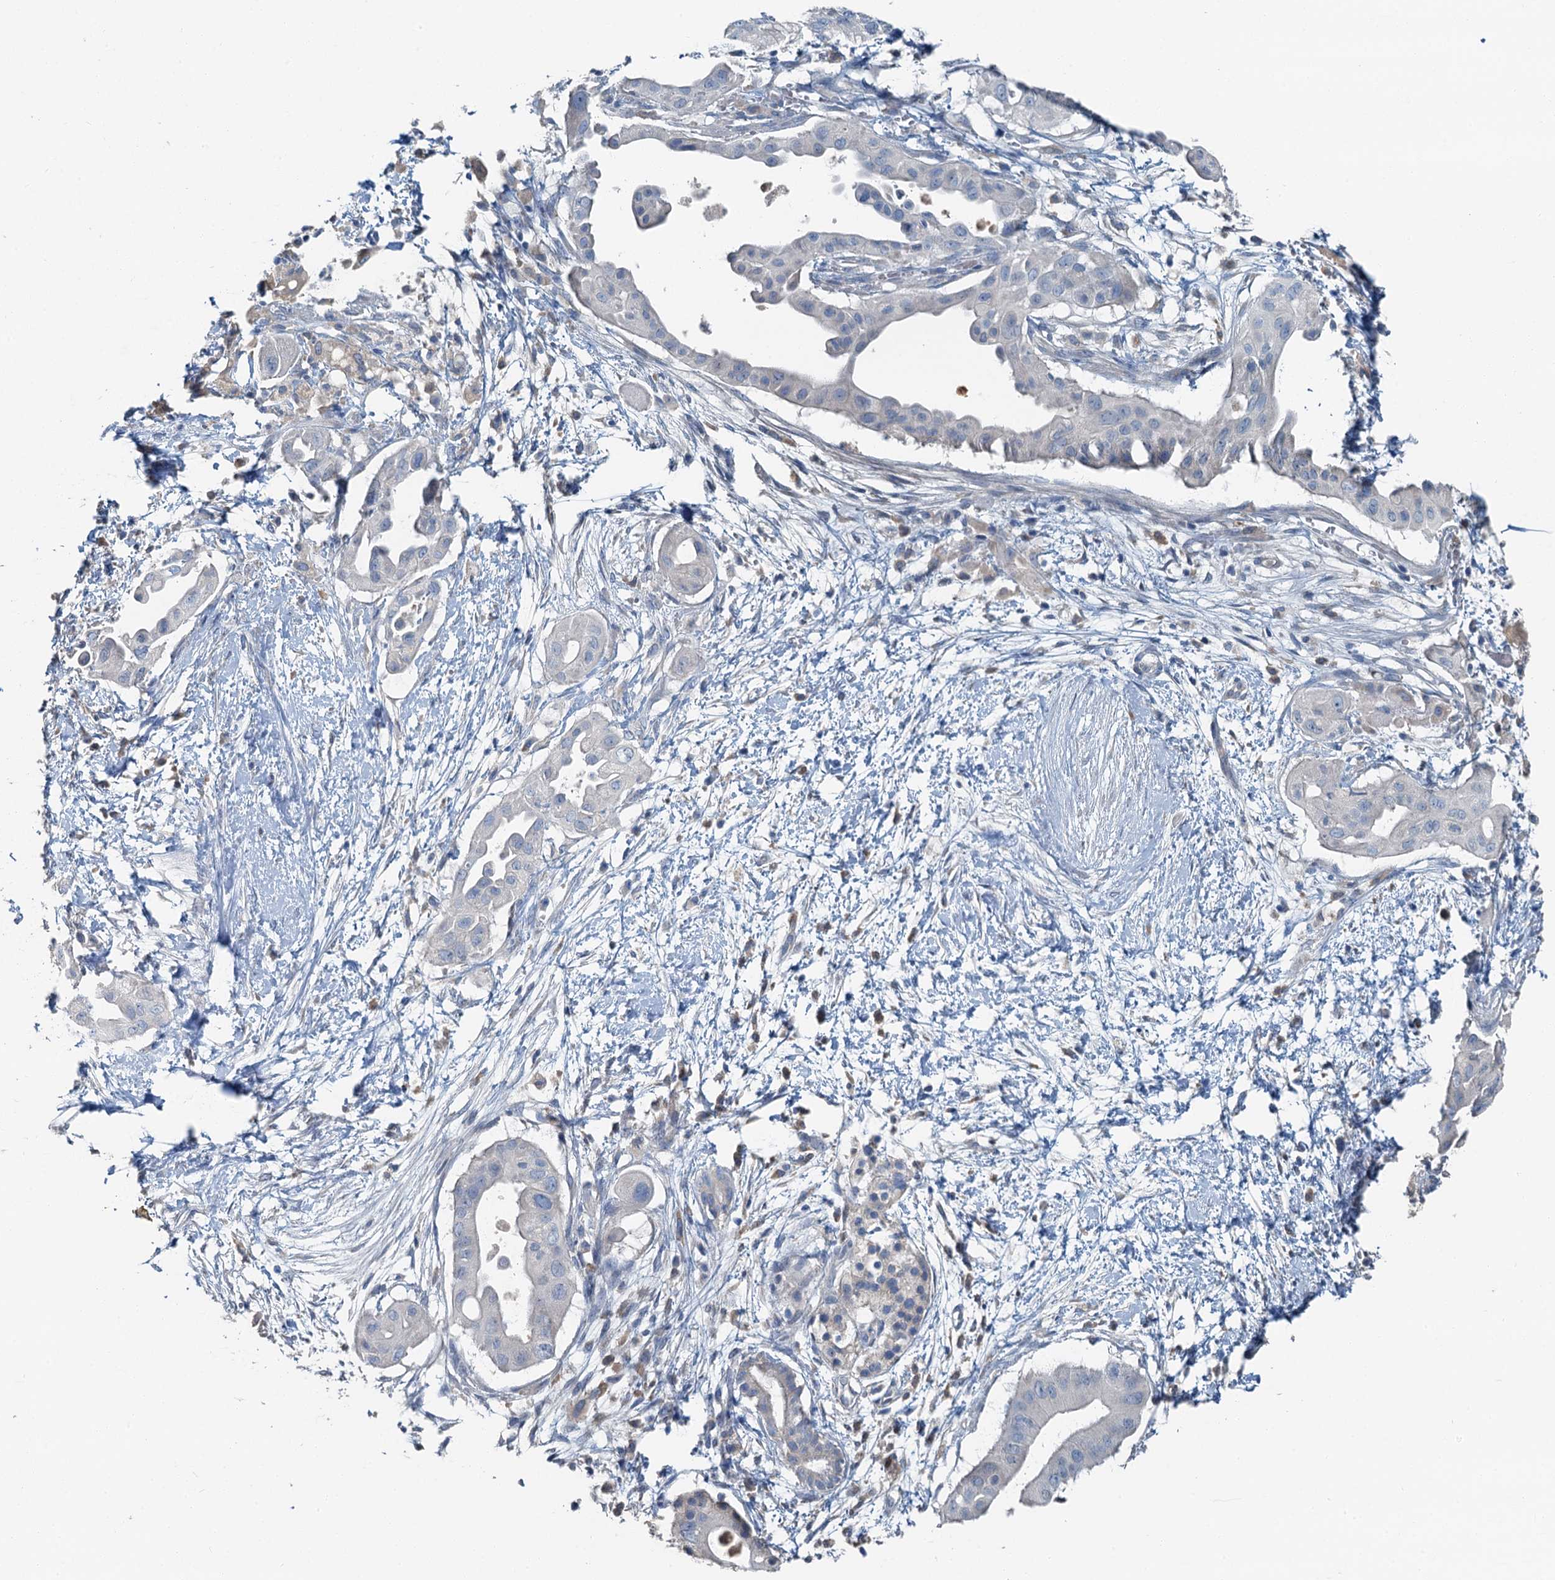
{"staining": {"intensity": "negative", "quantity": "none", "location": "none"}, "tissue": "pancreatic cancer", "cell_type": "Tumor cells", "image_type": "cancer", "snomed": [{"axis": "morphology", "description": "Adenocarcinoma, NOS"}, {"axis": "topography", "description": "Pancreas"}], "caption": "The histopathology image shows no staining of tumor cells in adenocarcinoma (pancreatic). The staining is performed using DAB (3,3'-diaminobenzidine) brown chromogen with nuclei counter-stained in using hematoxylin.", "gene": "C6orf120", "patient": {"sex": "male", "age": 68}}